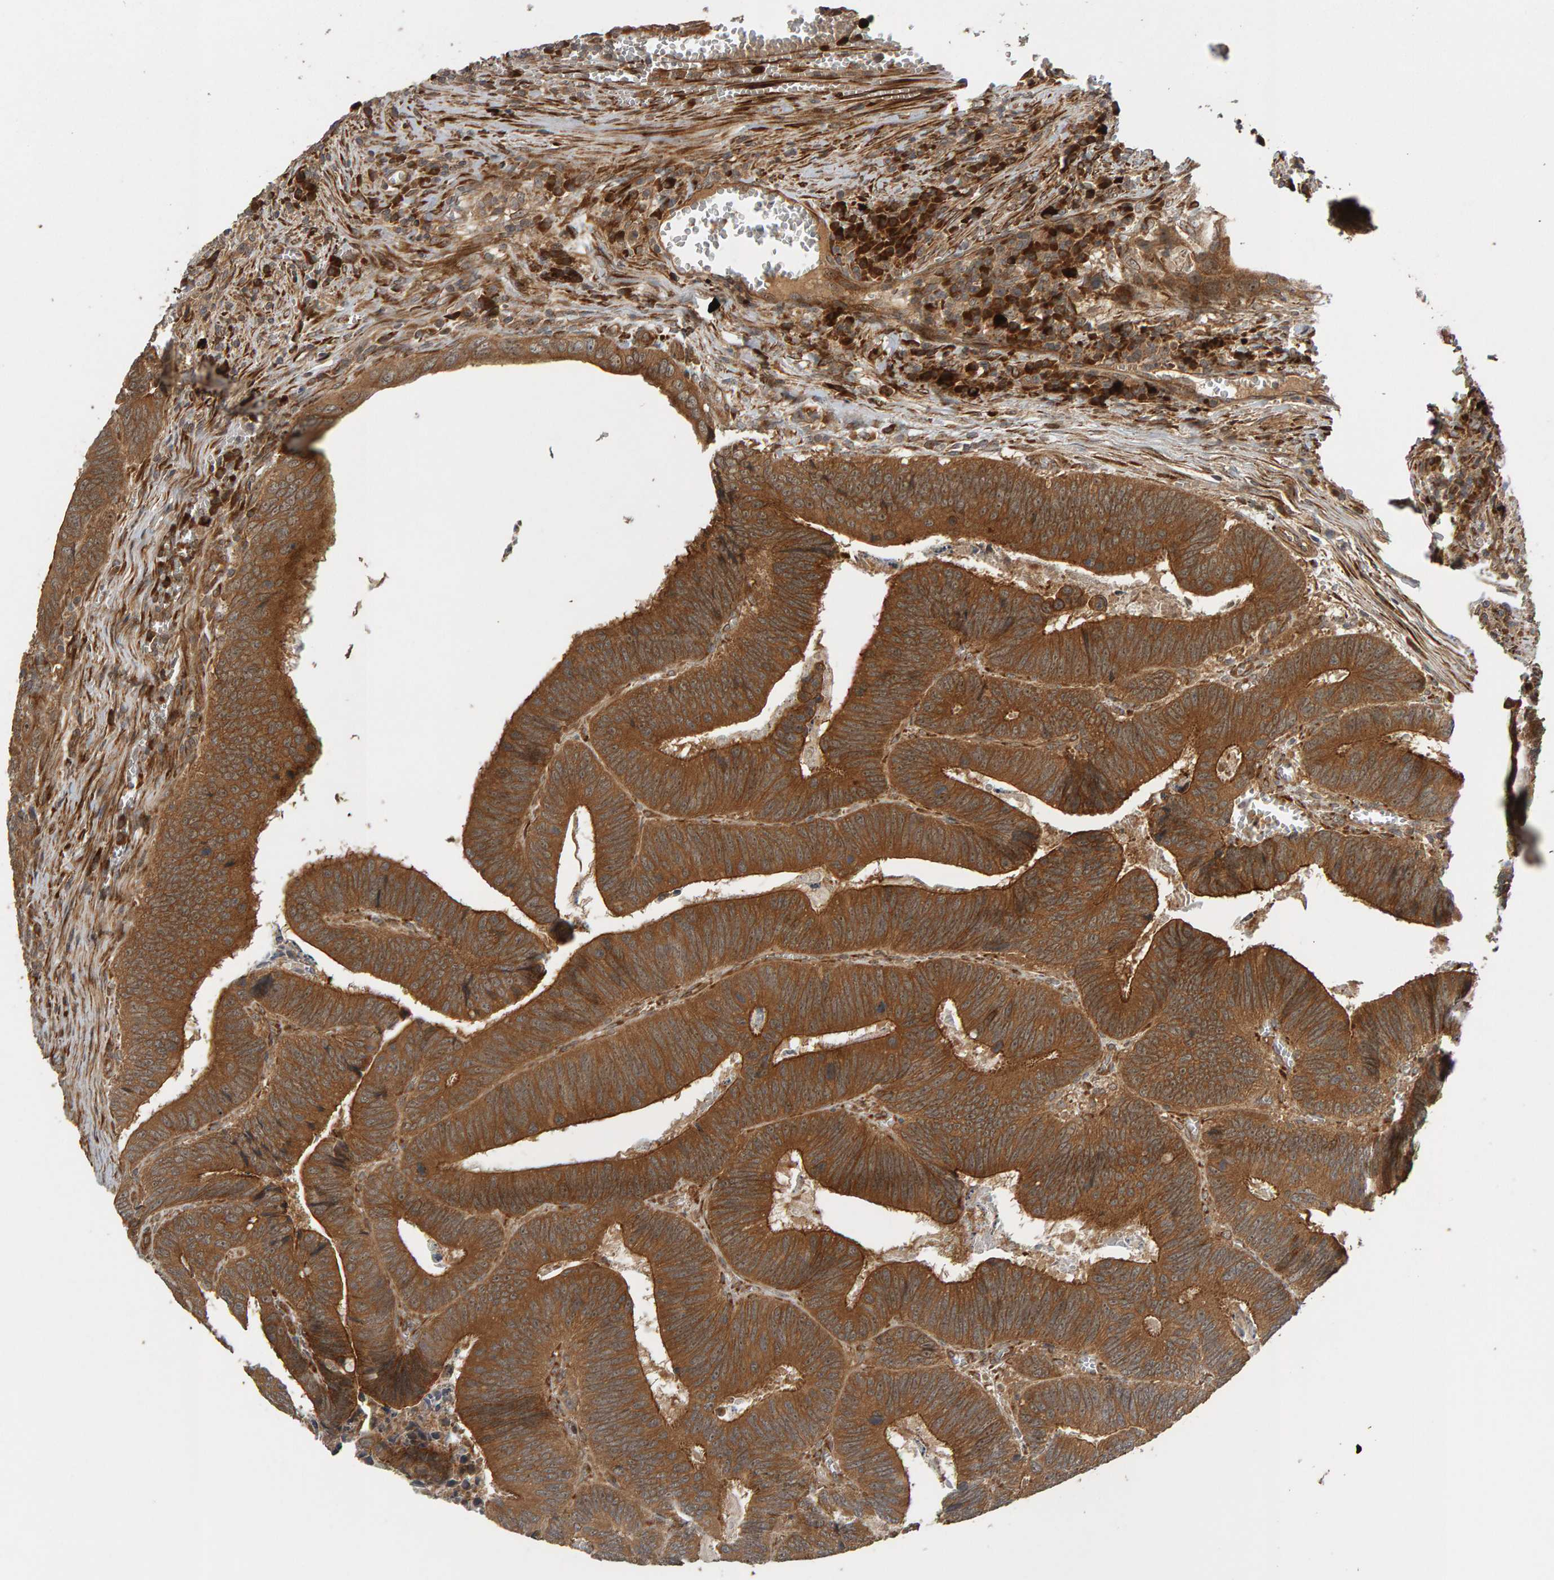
{"staining": {"intensity": "moderate", "quantity": ">75%", "location": "cytoplasmic/membranous"}, "tissue": "colorectal cancer", "cell_type": "Tumor cells", "image_type": "cancer", "snomed": [{"axis": "morphology", "description": "Inflammation, NOS"}, {"axis": "morphology", "description": "Adenocarcinoma, NOS"}, {"axis": "topography", "description": "Colon"}], "caption": "Immunohistochemistry histopathology image of neoplastic tissue: colorectal adenocarcinoma stained using IHC exhibits medium levels of moderate protein expression localized specifically in the cytoplasmic/membranous of tumor cells, appearing as a cytoplasmic/membranous brown color.", "gene": "ZFAND1", "patient": {"sex": "male", "age": 72}}